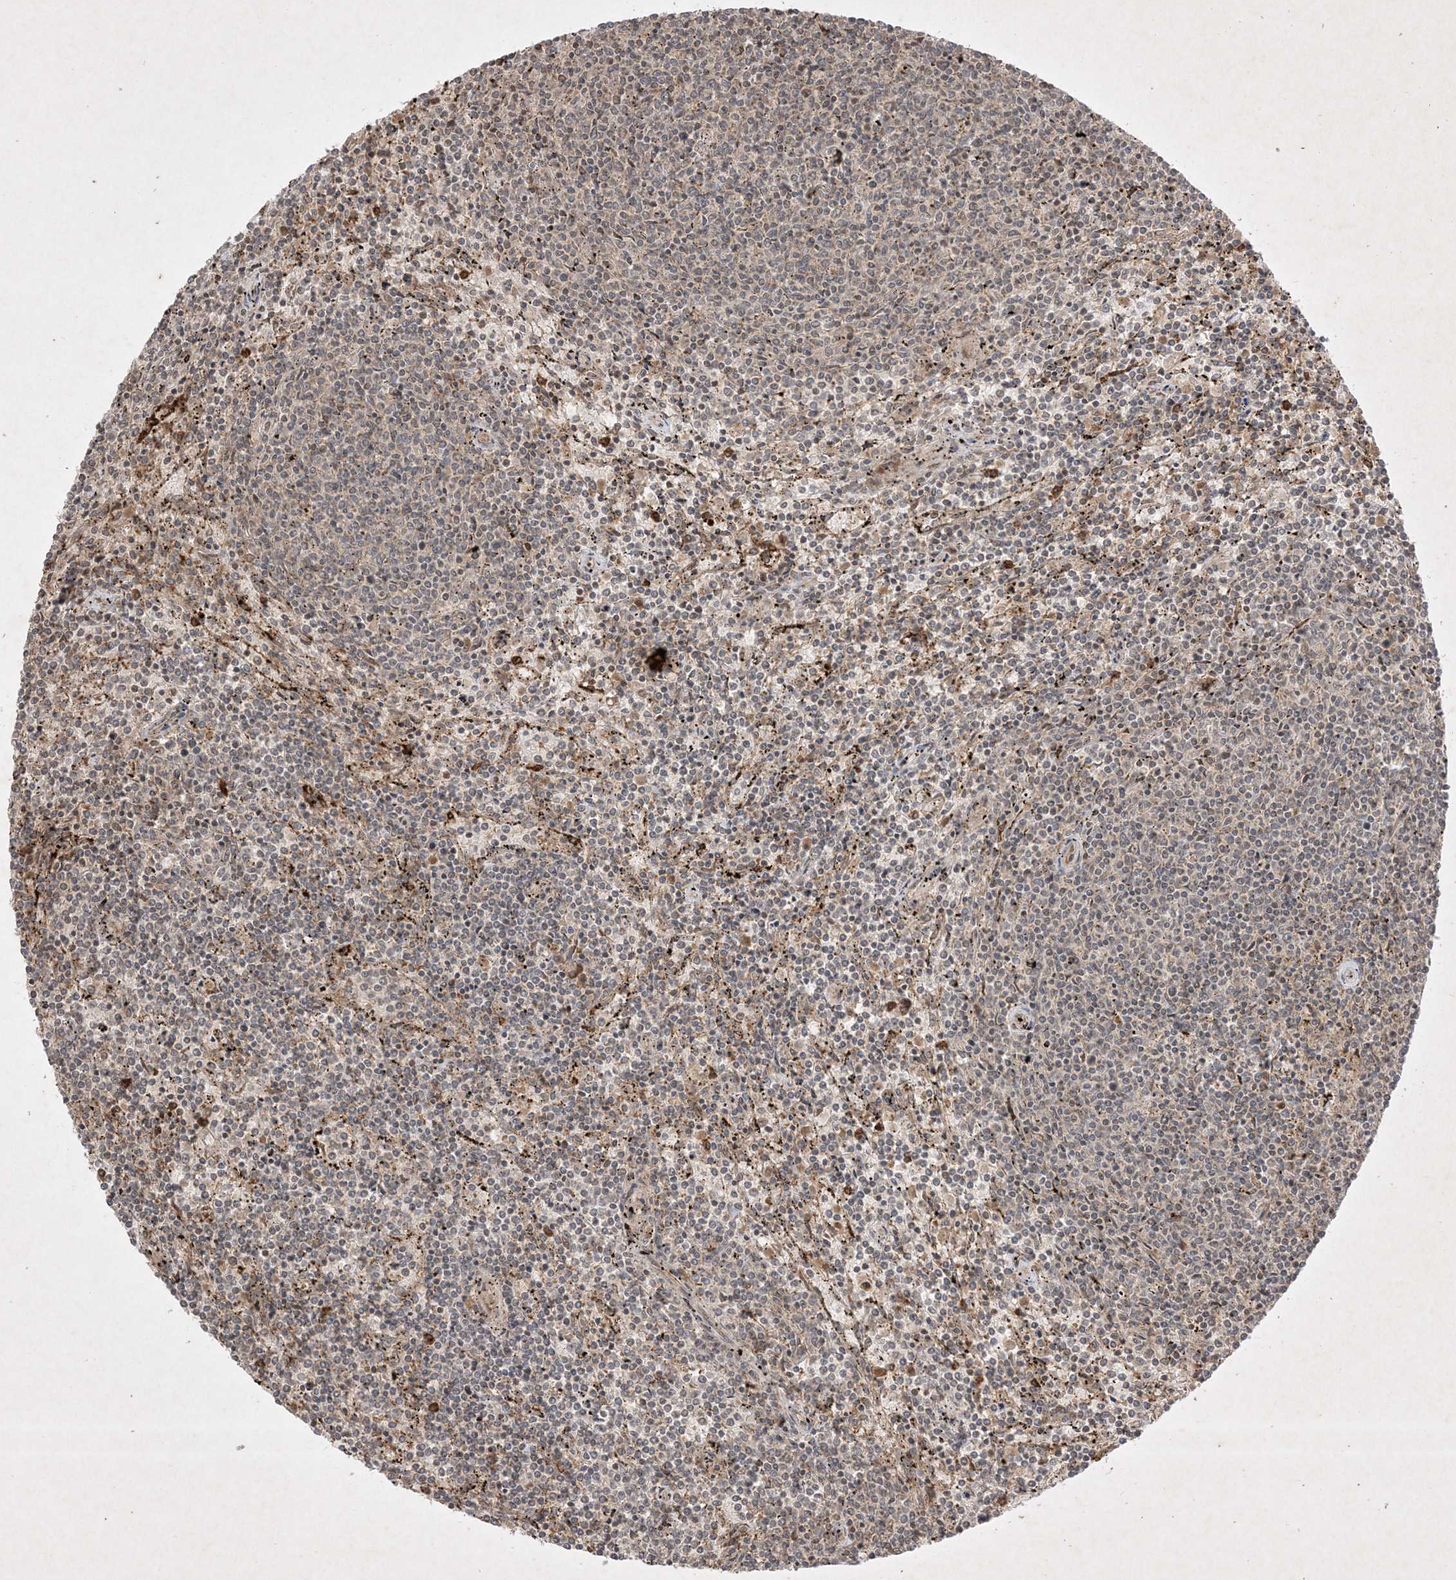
{"staining": {"intensity": "negative", "quantity": "none", "location": "none"}, "tissue": "lymphoma", "cell_type": "Tumor cells", "image_type": "cancer", "snomed": [{"axis": "morphology", "description": "Malignant lymphoma, non-Hodgkin's type, Low grade"}, {"axis": "topography", "description": "Spleen"}], "caption": "Photomicrograph shows no protein staining in tumor cells of low-grade malignant lymphoma, non-Hodgkin's type tissue.", "gene": "PTK6", "patient": {"sex": "female", "age": 50}}